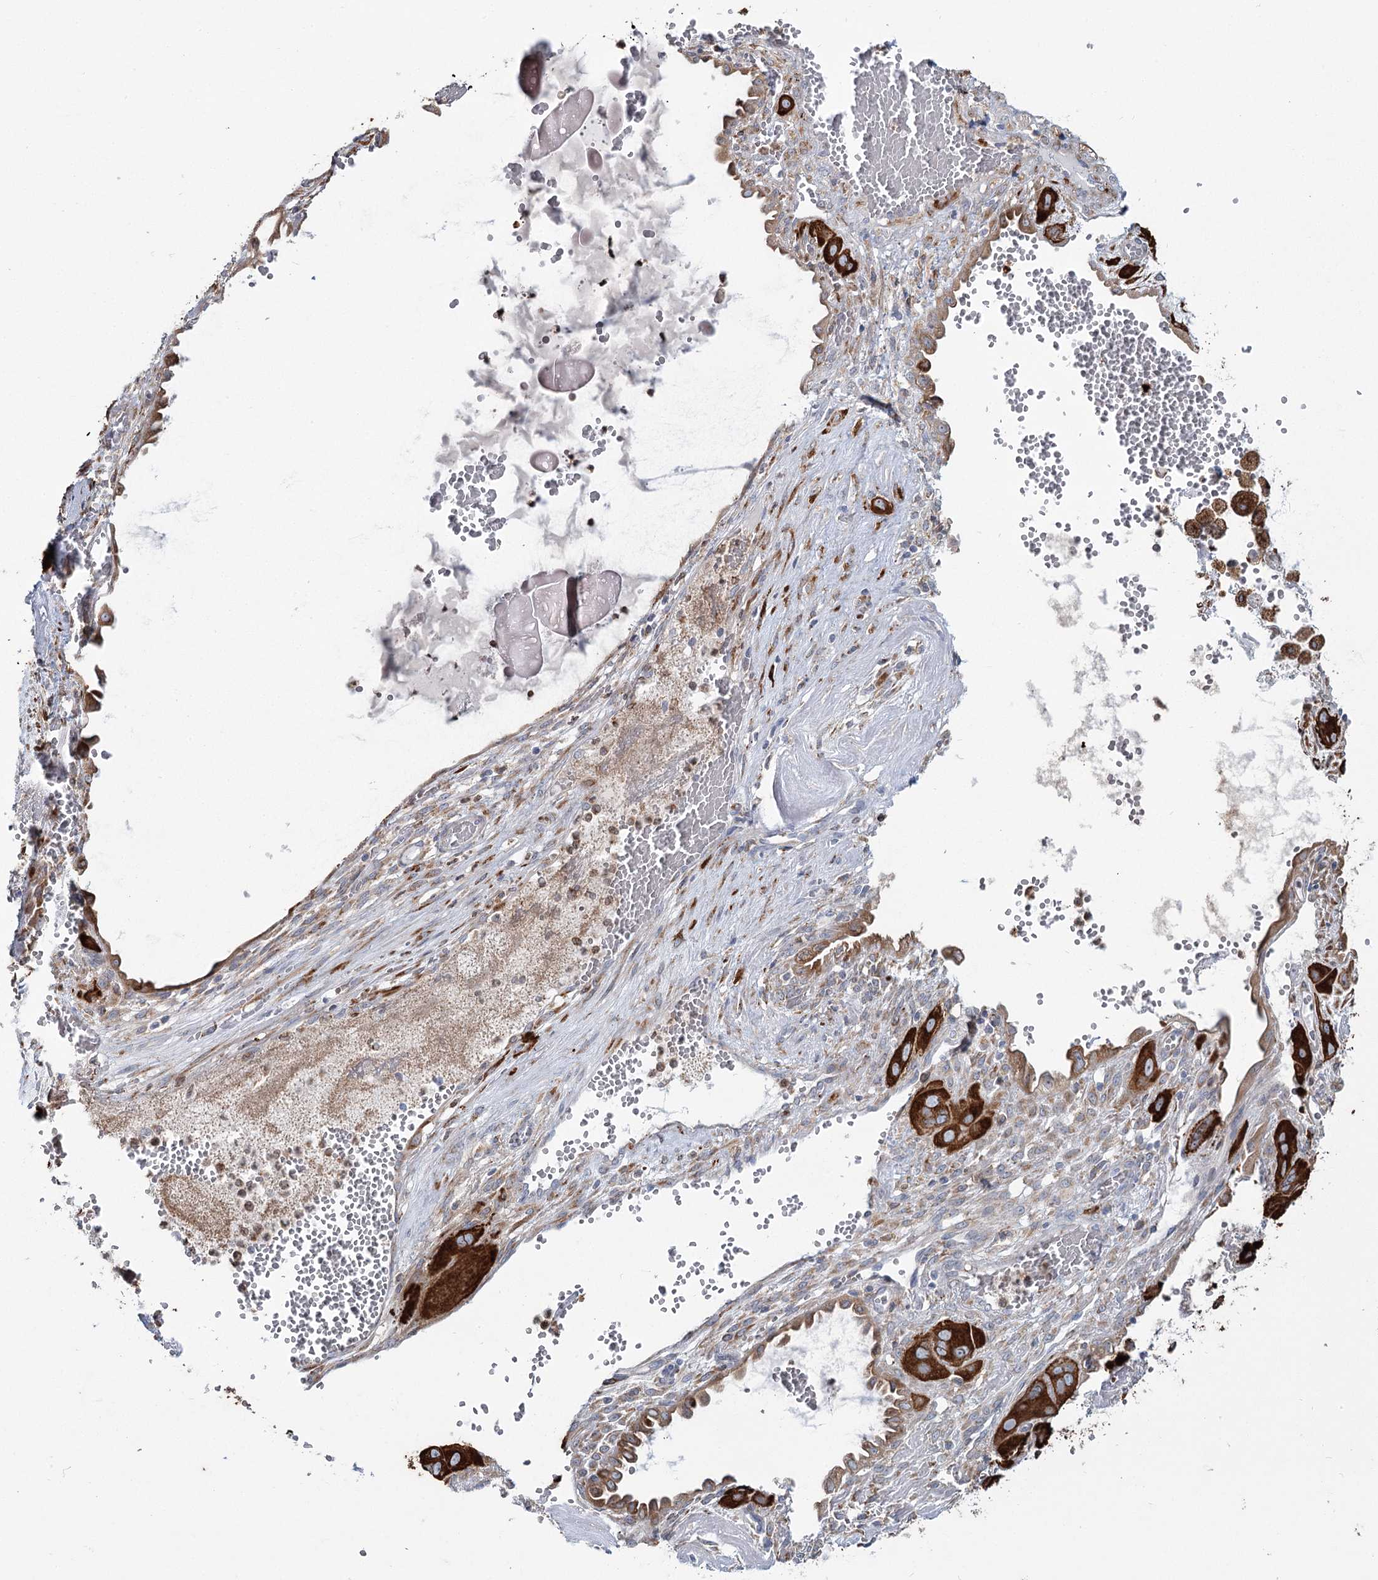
{"staining": {"intensity": "strong", "quantity": ">75%", "location": "cytoplasmic/membranous"}, "tissue": "cervical cancer", "cell_type": "Tumor cells", "image_type": "cancer", "snomed": [{"axis": "morphology", "description": "Squamous cell carcinoma, NOS"}, {"axis": "topography", "description": "Cervix"}], "caption": "Squamous cell carcinoma (cervical) stained with immunohistochemistry (IHC) exhibits strong cytoplasmic/membranous staining in approximately >75% of tumor cells.", "gene": "ZCCHC9", "patient": {"sex": "female", "age": 34}}